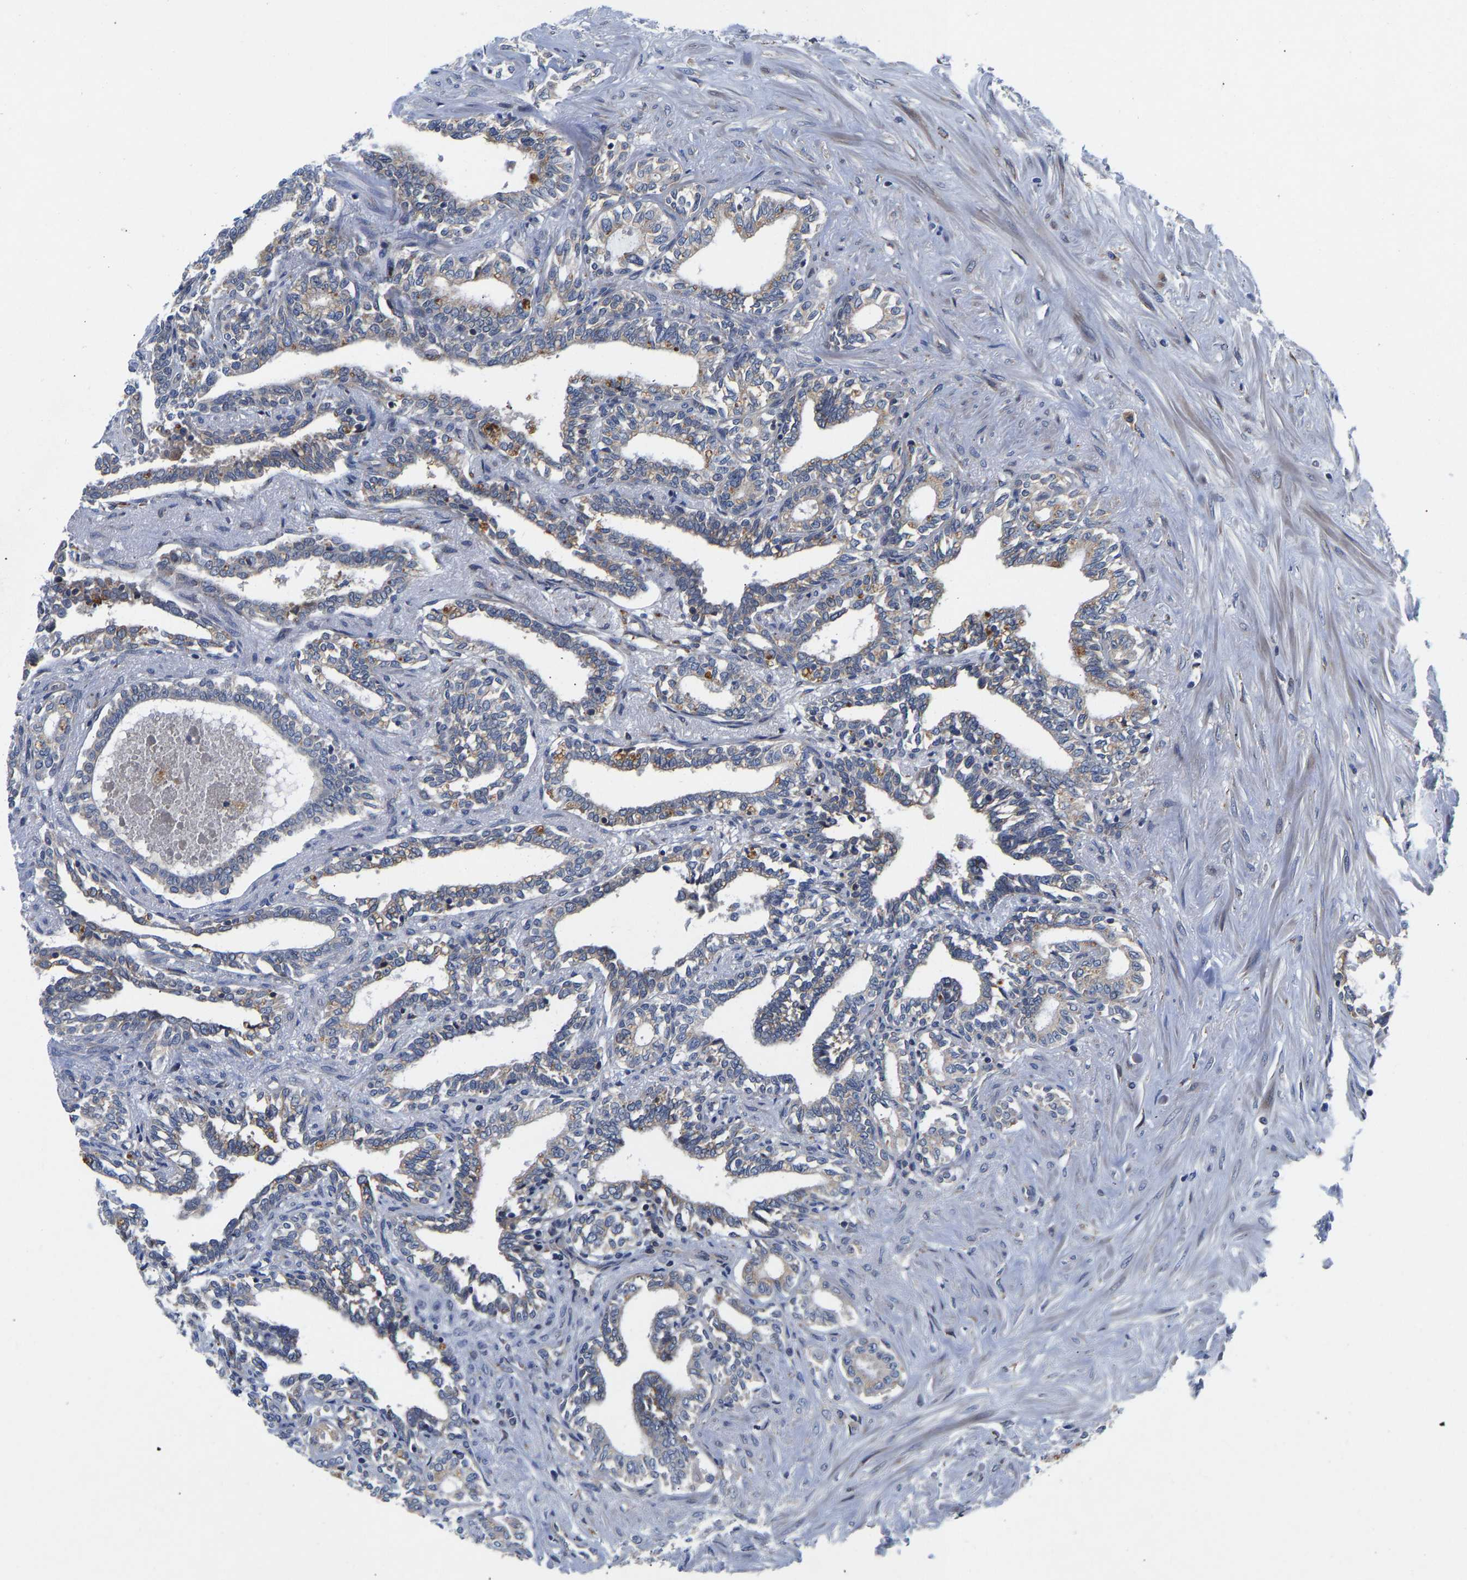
{"staining": {"intensity": "moderate", "quantity": "<25%", "location": "cytoplasmic/membranous"}, "tissue": "seminal vesicle", "cell_type": "Glandular cells", "image_type": "normal", "snomed": [{"axis": "morphology", "description": "Normal tissue, NOS"}, {"axis": "morphology", "description": "Adenocarcinoma, High grade"}, {"axis": "topography", "description": "Prostate"}, {"axis": "topography", "description": "Seminal veicle"}], "caption": "The immunohistochemical stain shows moderate cytoplasmic/membranous positivity in glandular cells of benign seminal vesicle. The protein of interest is shown in brown color, while the nuclei are stained blue.", "gene": "FRRS1", "patient": {"sex": "male", "age": 55}}